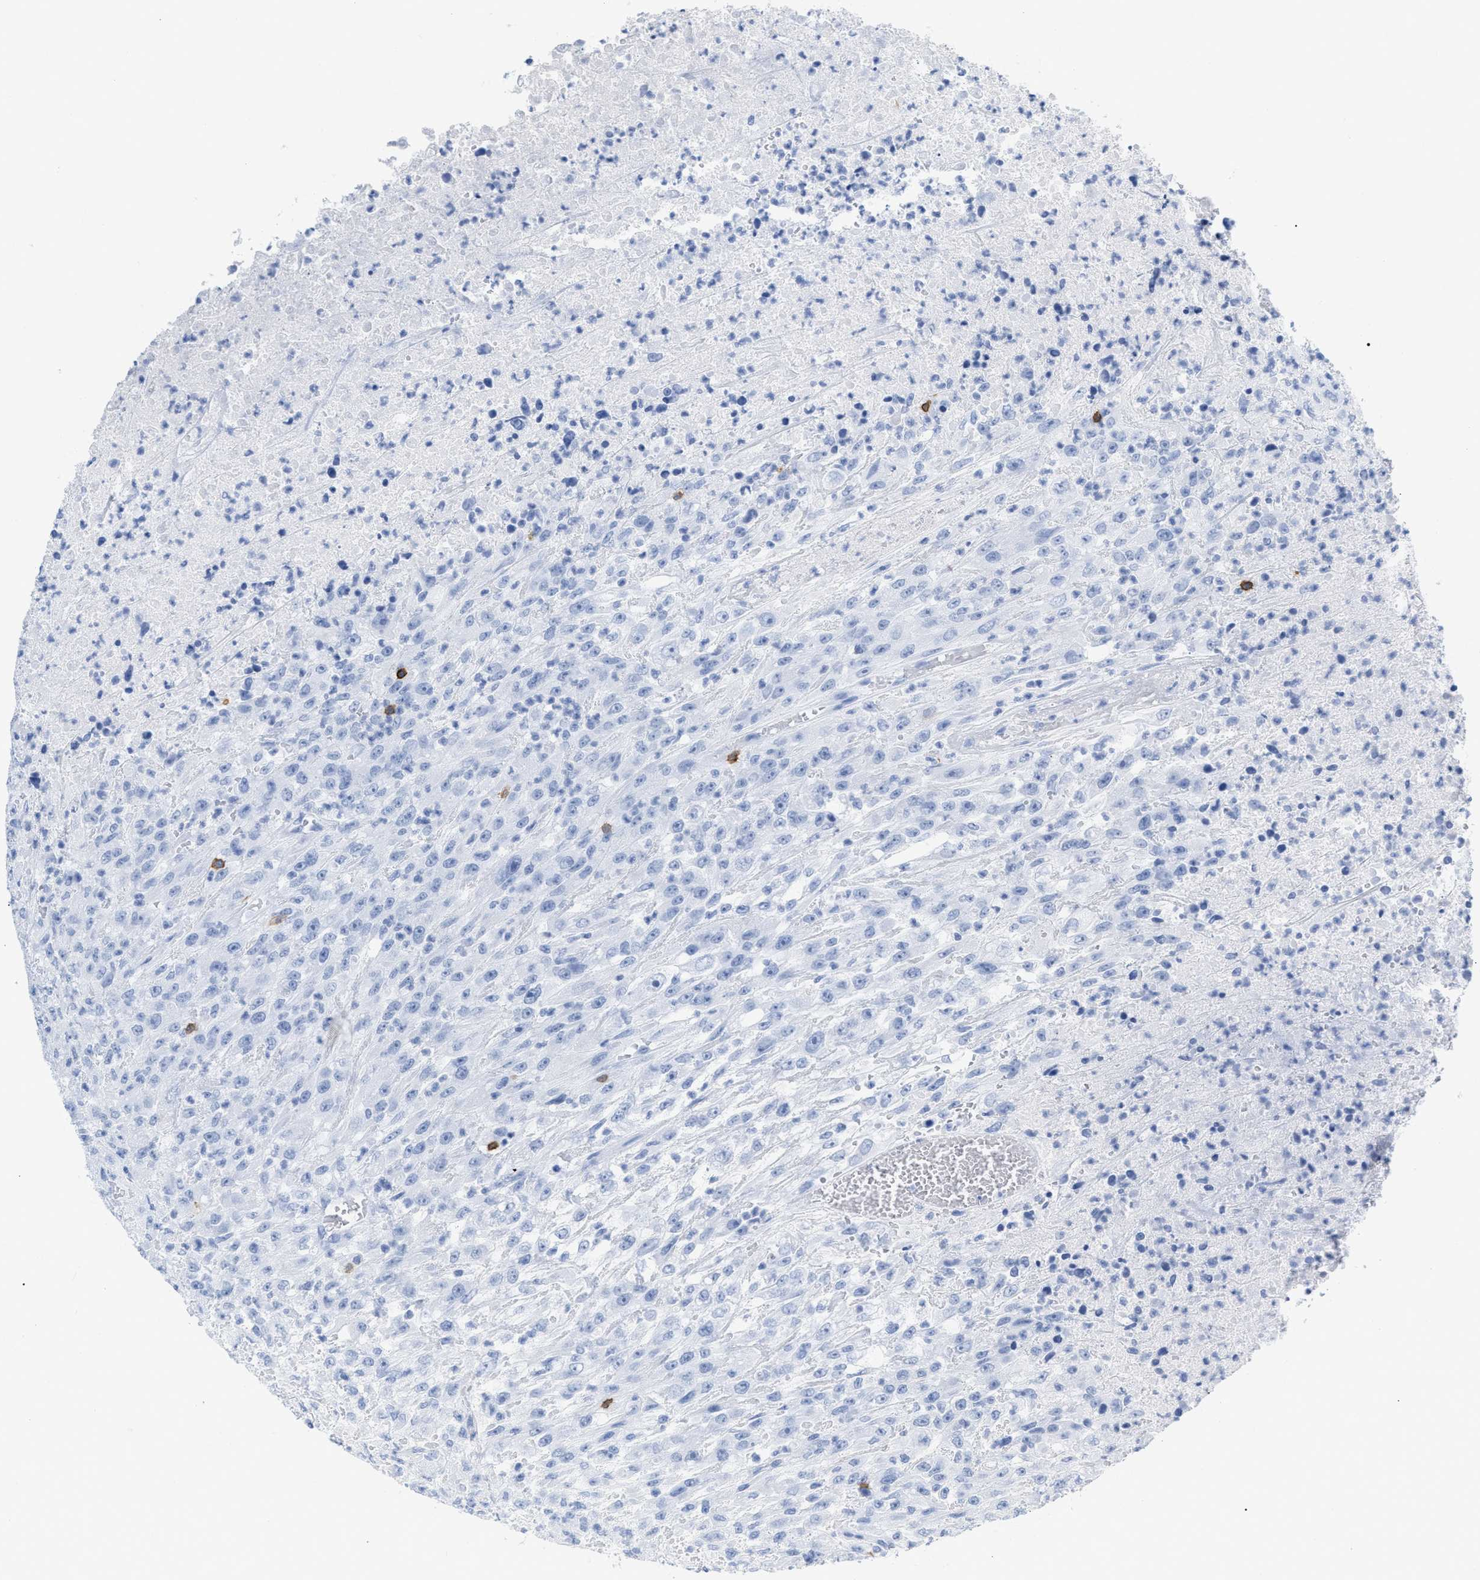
{"staining": {"intensity": "negative", "quantity": "none", "location": "none"}, "tissue": "urothelial cancer", "cell_type": "Tumor cells", "image_type": "cancer", "snomed": [{"axis": "morphology", "description": "Urothelial carcinoma, High grade"}, {"axis": "topography", "description": "Urinary bladder"}], "caption": "Immunohistochemical staining of human high-grade urothelial carcinoma shows no significant staining in tumor cells. (DAB IHC, high magnification).", "gene": "CD5", "patient": {"sex": "male", "age": 46}}